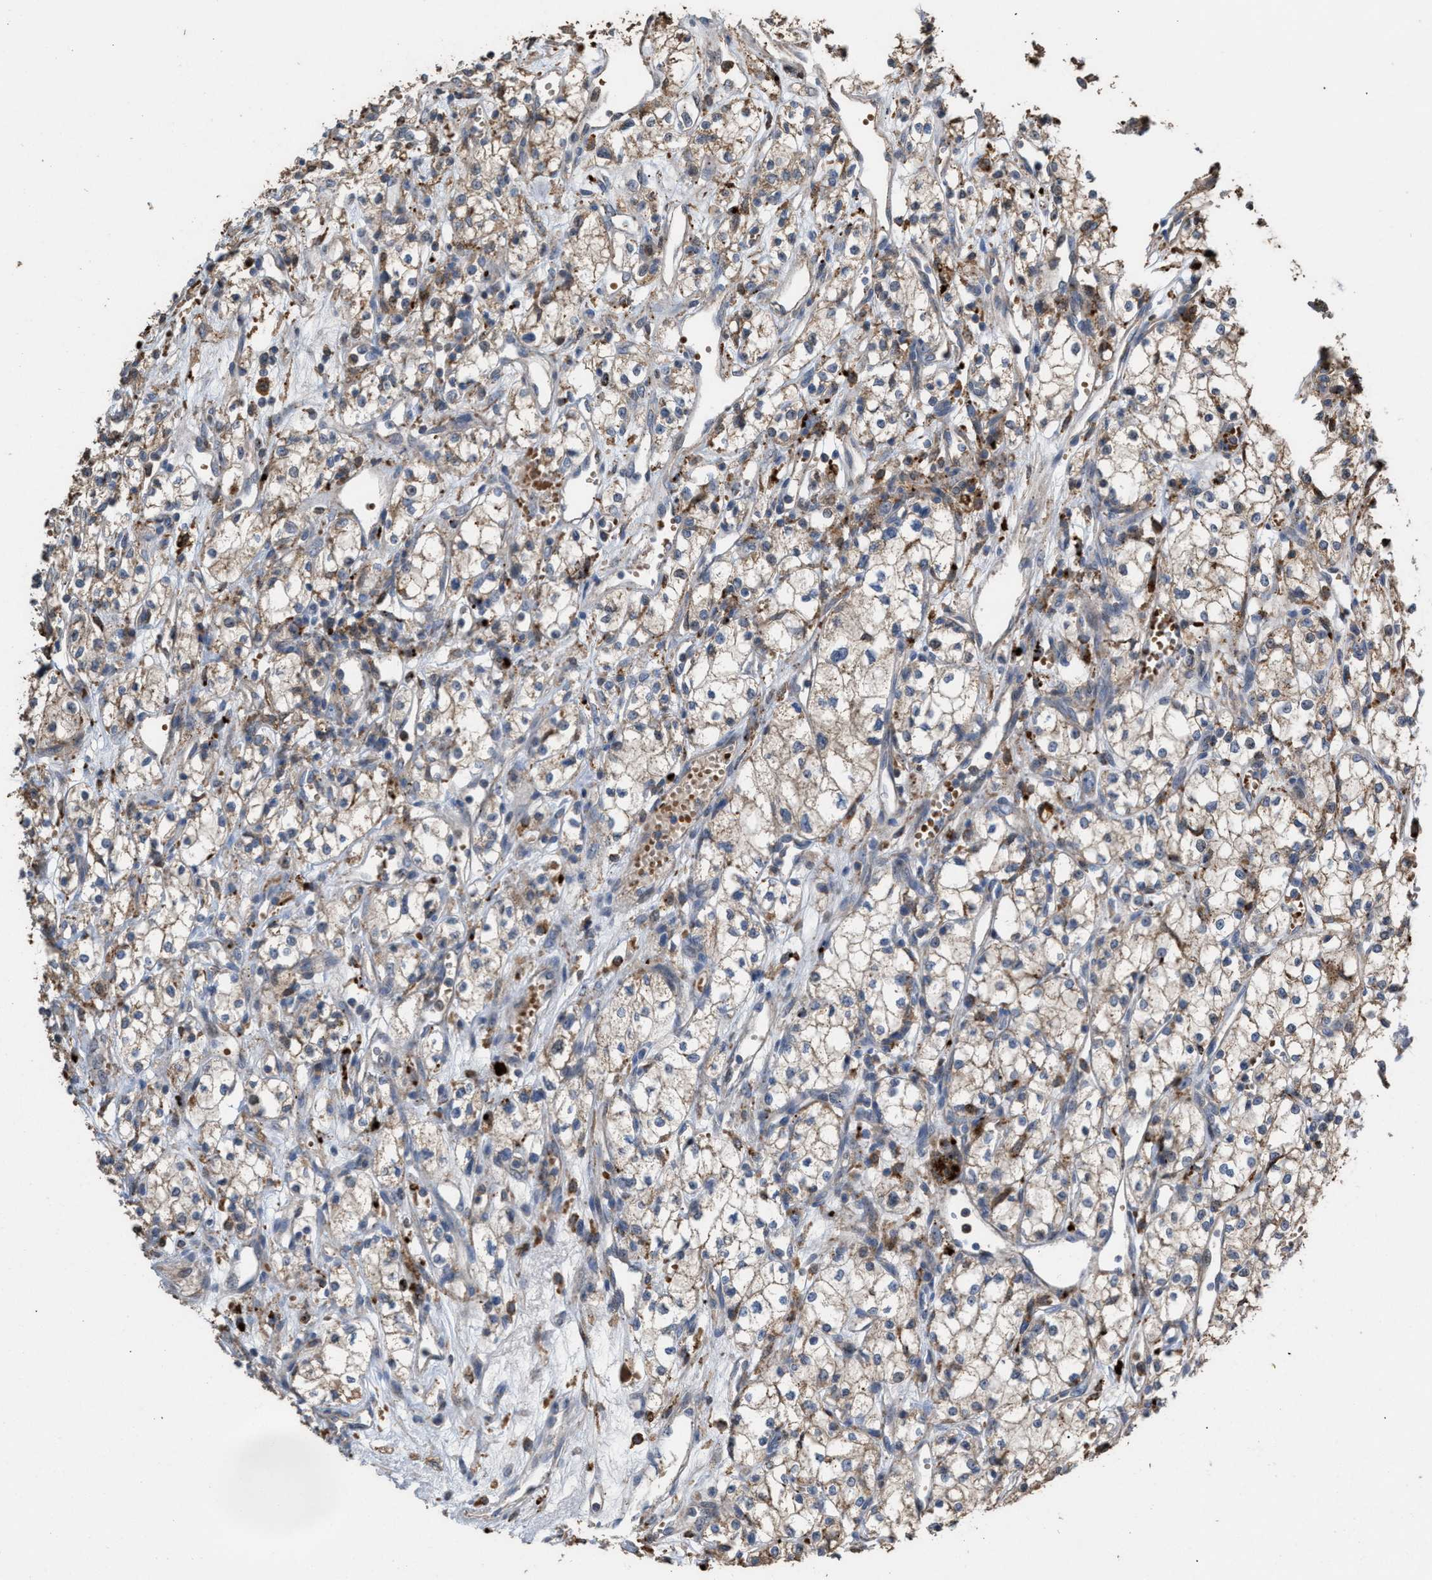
{"staining": {"intensity": "weak", "quantity": ">75%", "location": "cytoplasmic/membranous"}, "tissue": "renal cancer", "cell_type": "Tumor cells", "image_type": "cancer", "snomed": [{"axis": "morphology", "description": "Adenocarcinoma, NOS"}, {"axis": "topography", "description": "Kidney"}], "caption": "Protein analysis of renal adenocarcinoma tissue shows weak cytoplasmic/membranous expression in approximately >75% of tumor cells. (DAB (3,3'-diaminobenzidine) = brown stain, brightfield microscopy at high magnification).", "gene": "ELMO3", "patient": {"sex": "male", "age": 59}}